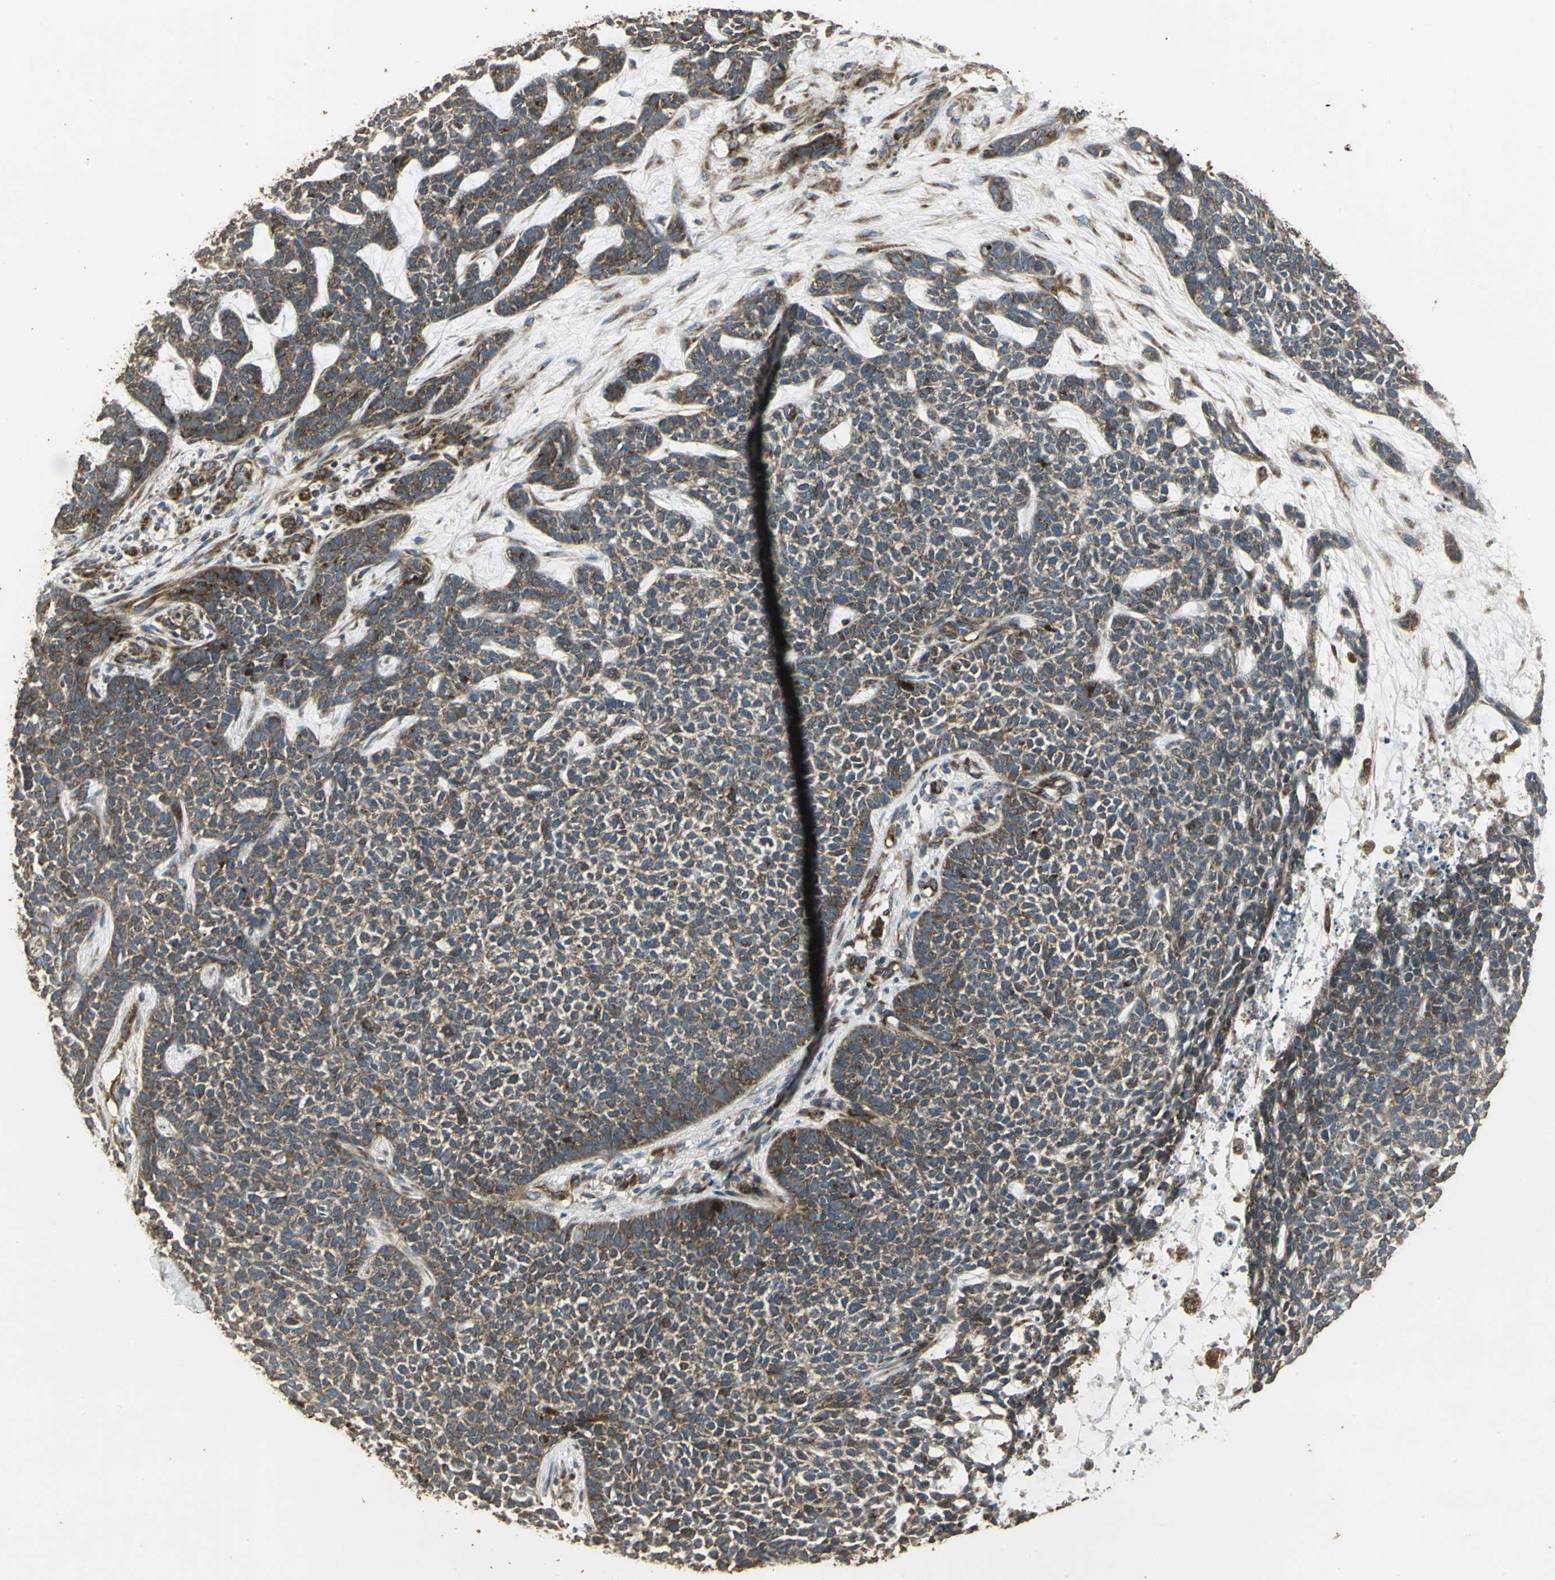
{"staining": {"intensity": "strong", "quantity": ">75%", "location": "cytoplasmic/membranous"}, "tissue": "skin cancer", "cell_type": "Tumor cells", "image_type": "cancer", "snomed": [{"axis": "morphology", "description": "Basal cell carcinoma"}, {"axis": "topography", "description": "Skin"}], "caption": "A brown stain shows strong cytoplasmic/membranous expression of a protein in skin cancer tumor cells.", "gene": "KANK1", "patient": {"sex": "female", "age": 84}}